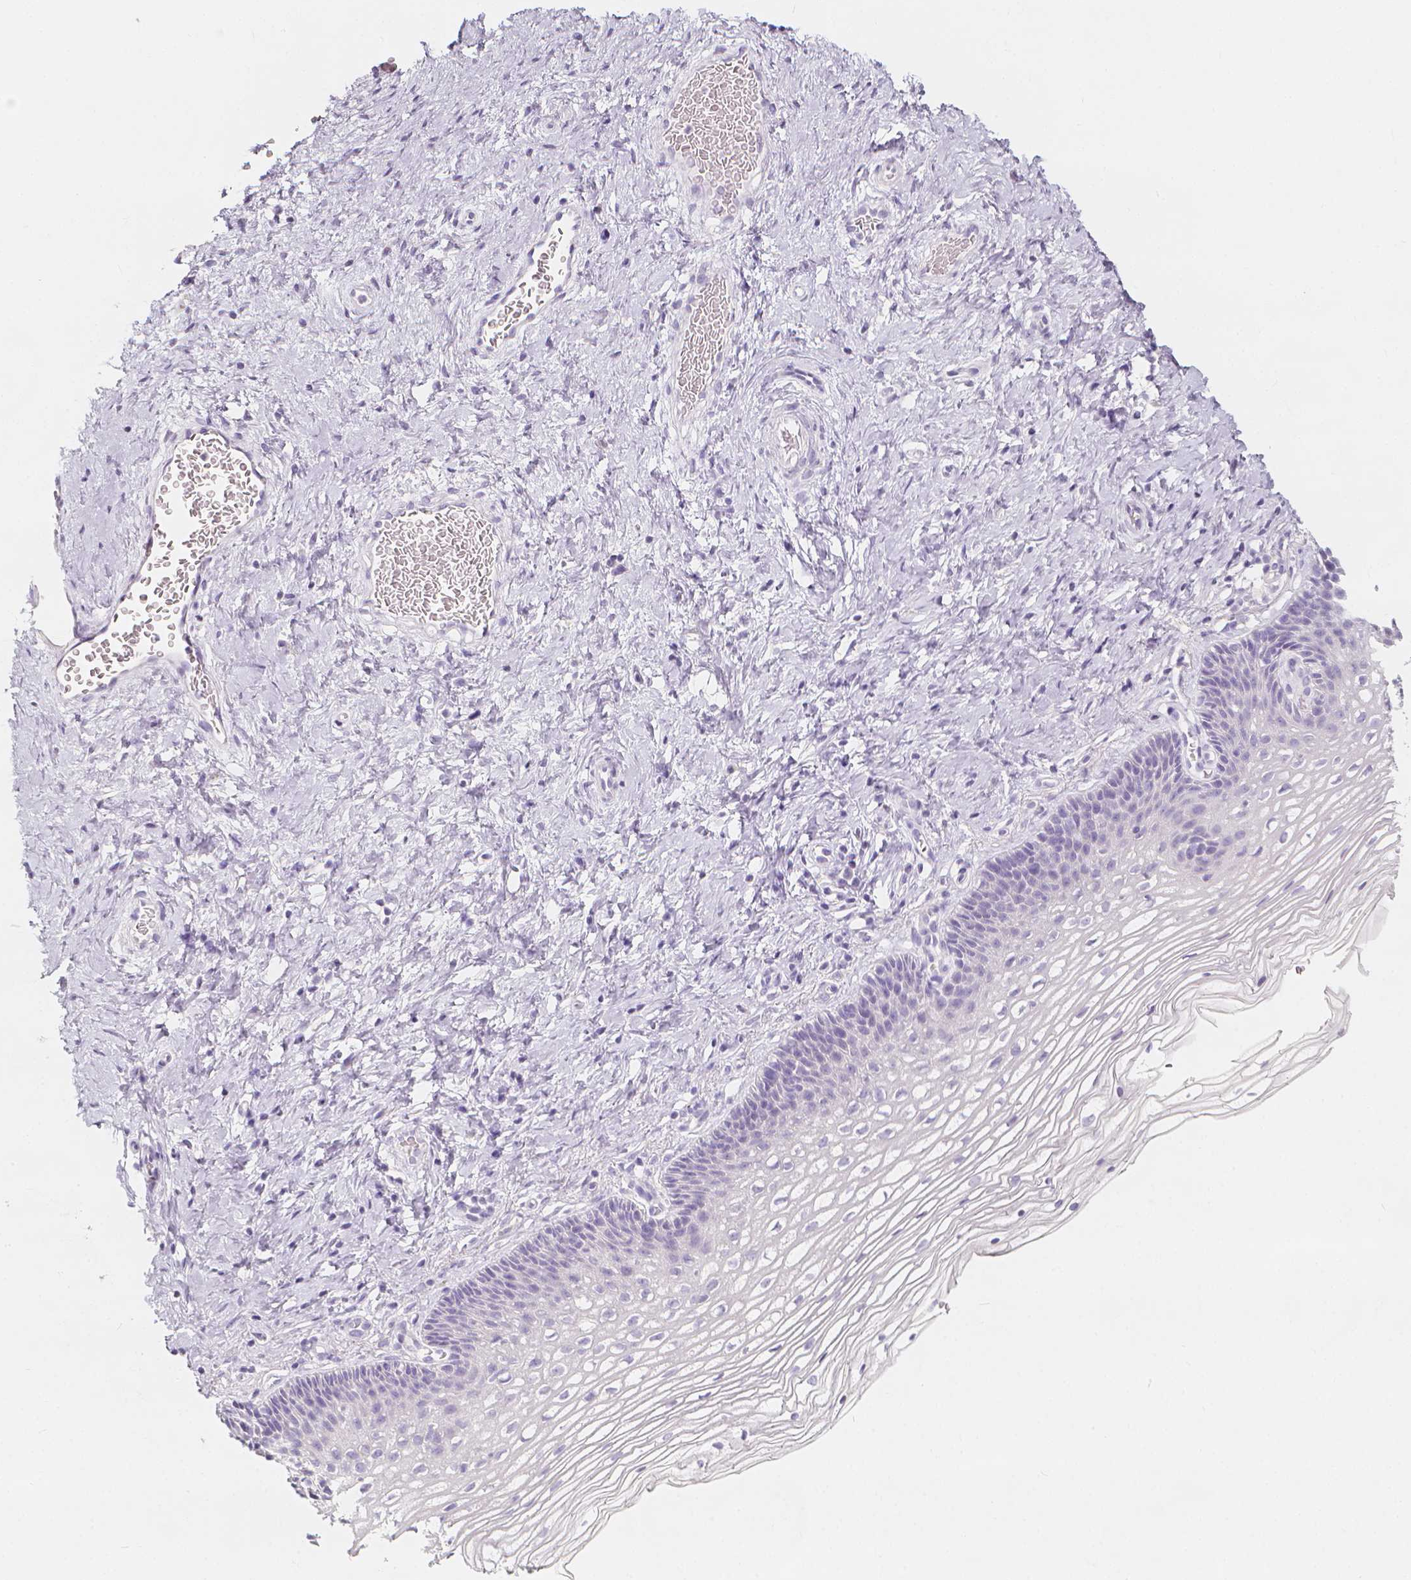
{"staining": {"intensity": "negative", "quantity": "none", "location": "none"}, "tissue": "cervix", "cell_type": "Glandular cells", "image_type": "normal", "snomed": [{"axis": "morphology", "description": "Normal tissue, NOS"}, {"axis": "topography", "description": "Cervix"}], "caption": "Immunohistochemistry (IHC) of unremarkable human cervix shows no staining in glandular cells.", "gene": "RBFOX1", "patient": {"sex": "female", "age": 34}}